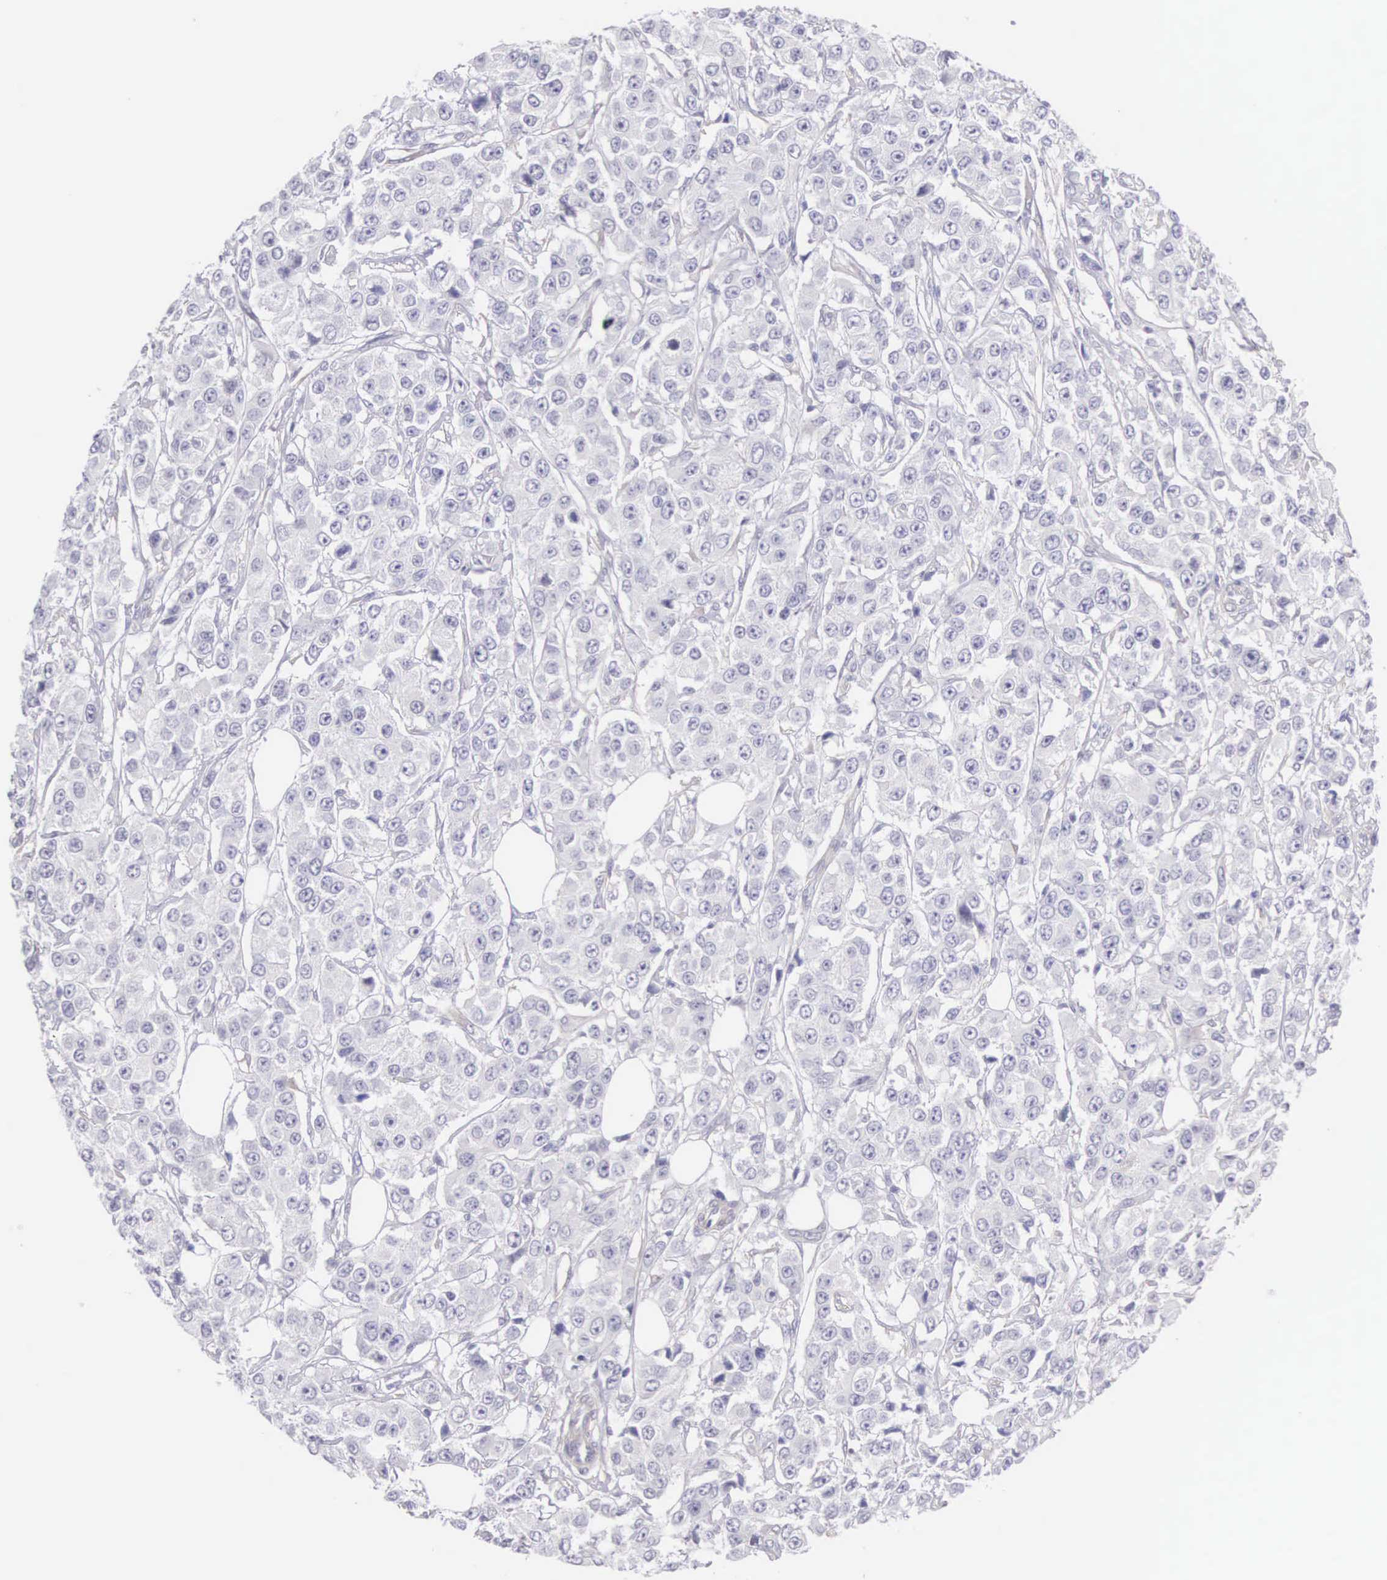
{"staining": {"intensity": "negative", "quantity": "none", "location": "none"}, "tissue": "breast cancer", "cell_type": "Tumor cells", "image_type": "cancer", "snomed": [{"axis": "morphology", "description": "Duct carcinoma"}, {"axis": "topography", "description": "Breast"}], "caption": "Tumor cells are negative for brown protein staining in breast cancer (invasive ductal carcinoma).", "gene": "ARFGAP3", "patient": {"sex": "female", "age": 58}}